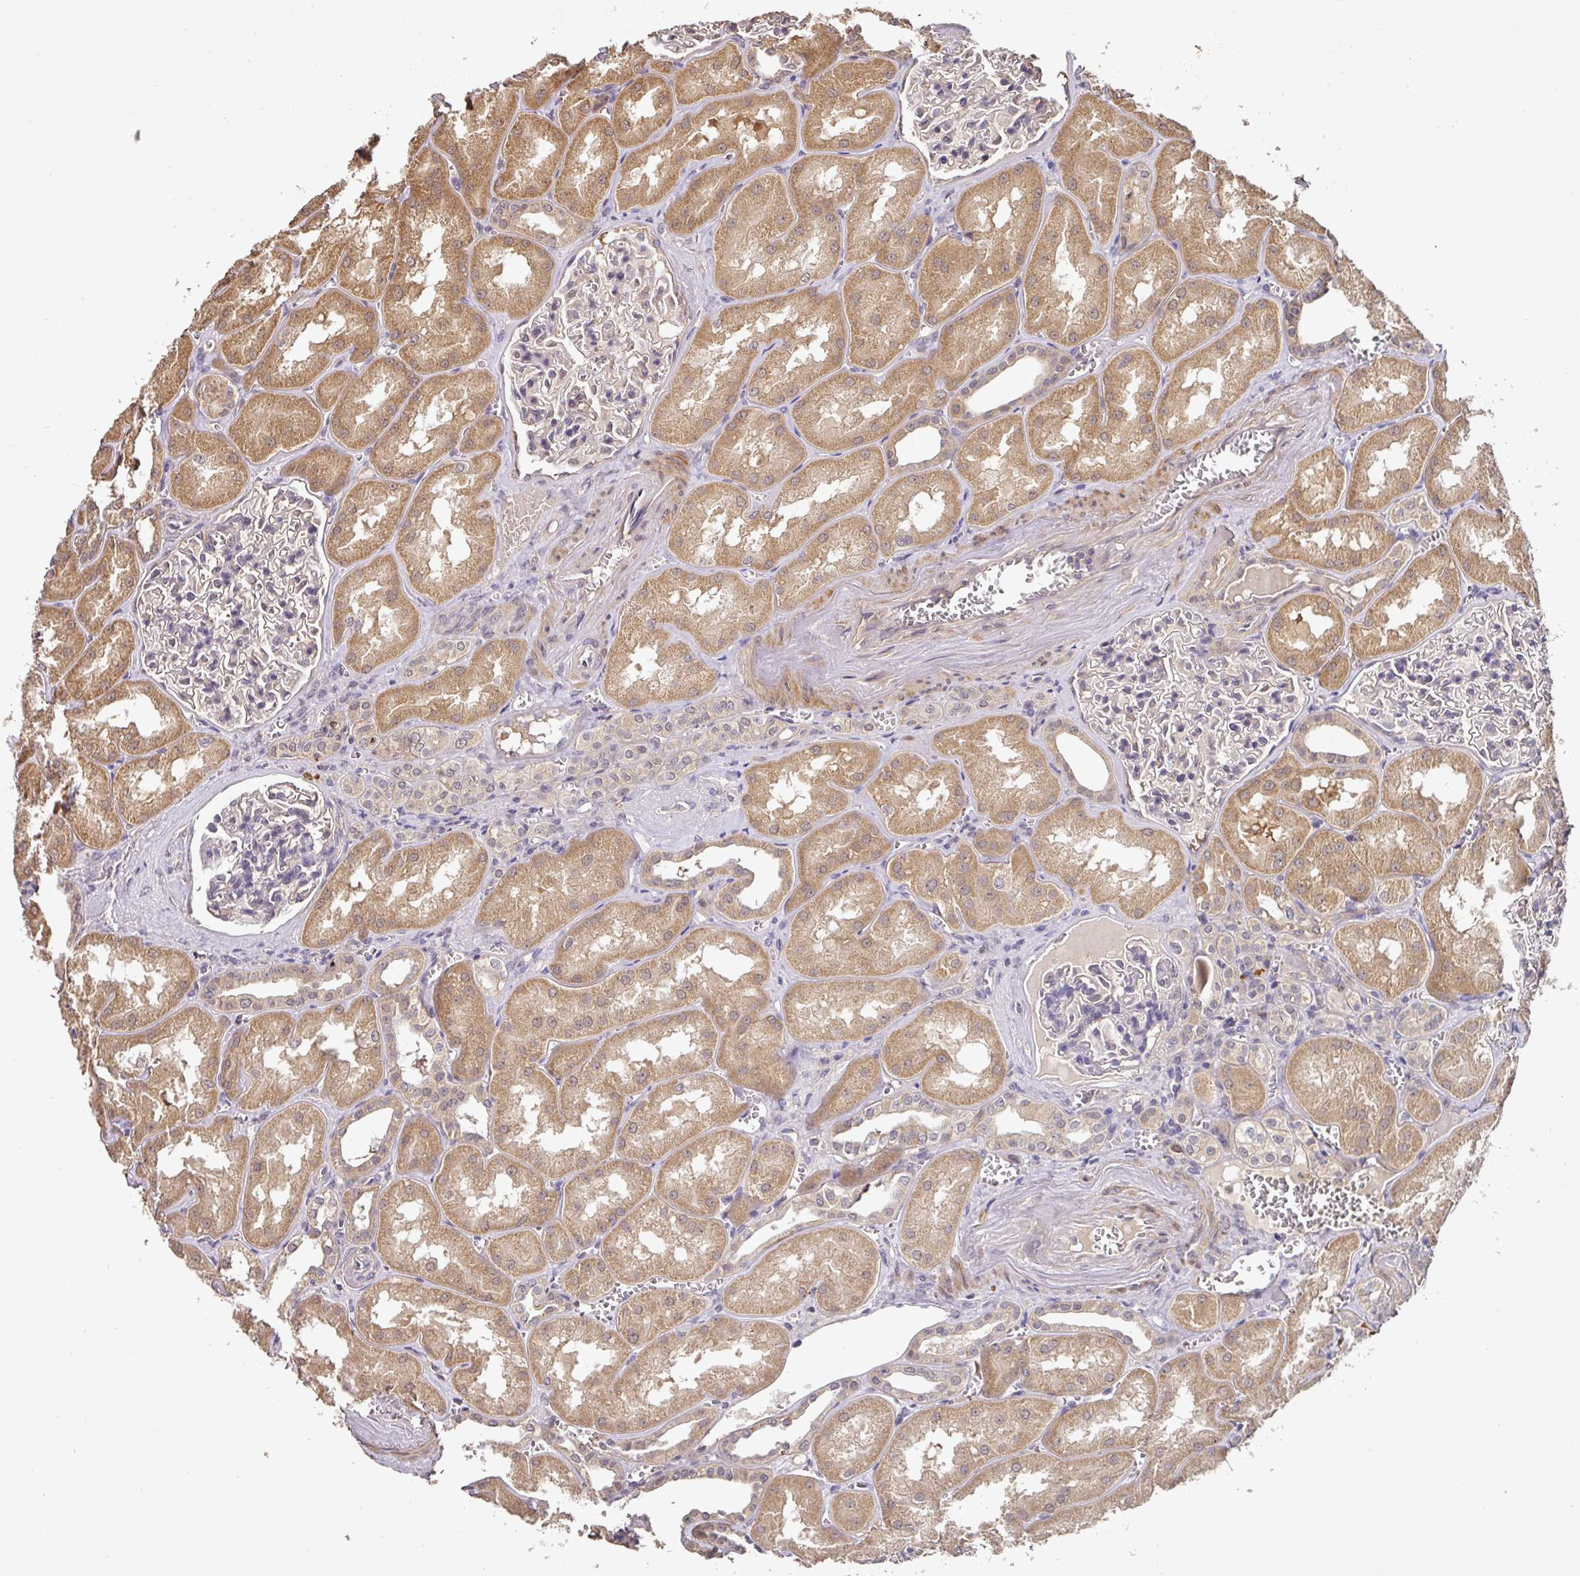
{"staining": {"intensity": "negative", "quantity": "none", "location": "none"}, "tissue": "kidney", "cell_type": "Cells in glomeruli", "image_type": "normal", "snomed": [{"axis": "morphology", "description": "Normal tissue, NOS"}, {"axis": "topography", "description": "Kidney"}], "caption": "Cells in glomeruli show no significant protein positivity in normal kidney. (Brightfield microscopy of DAB (3,3'-diaminobenzidine) IHC at high magnification).", "gene": "ACVR2B", "patient": {"sex": "male", "age": 61}}